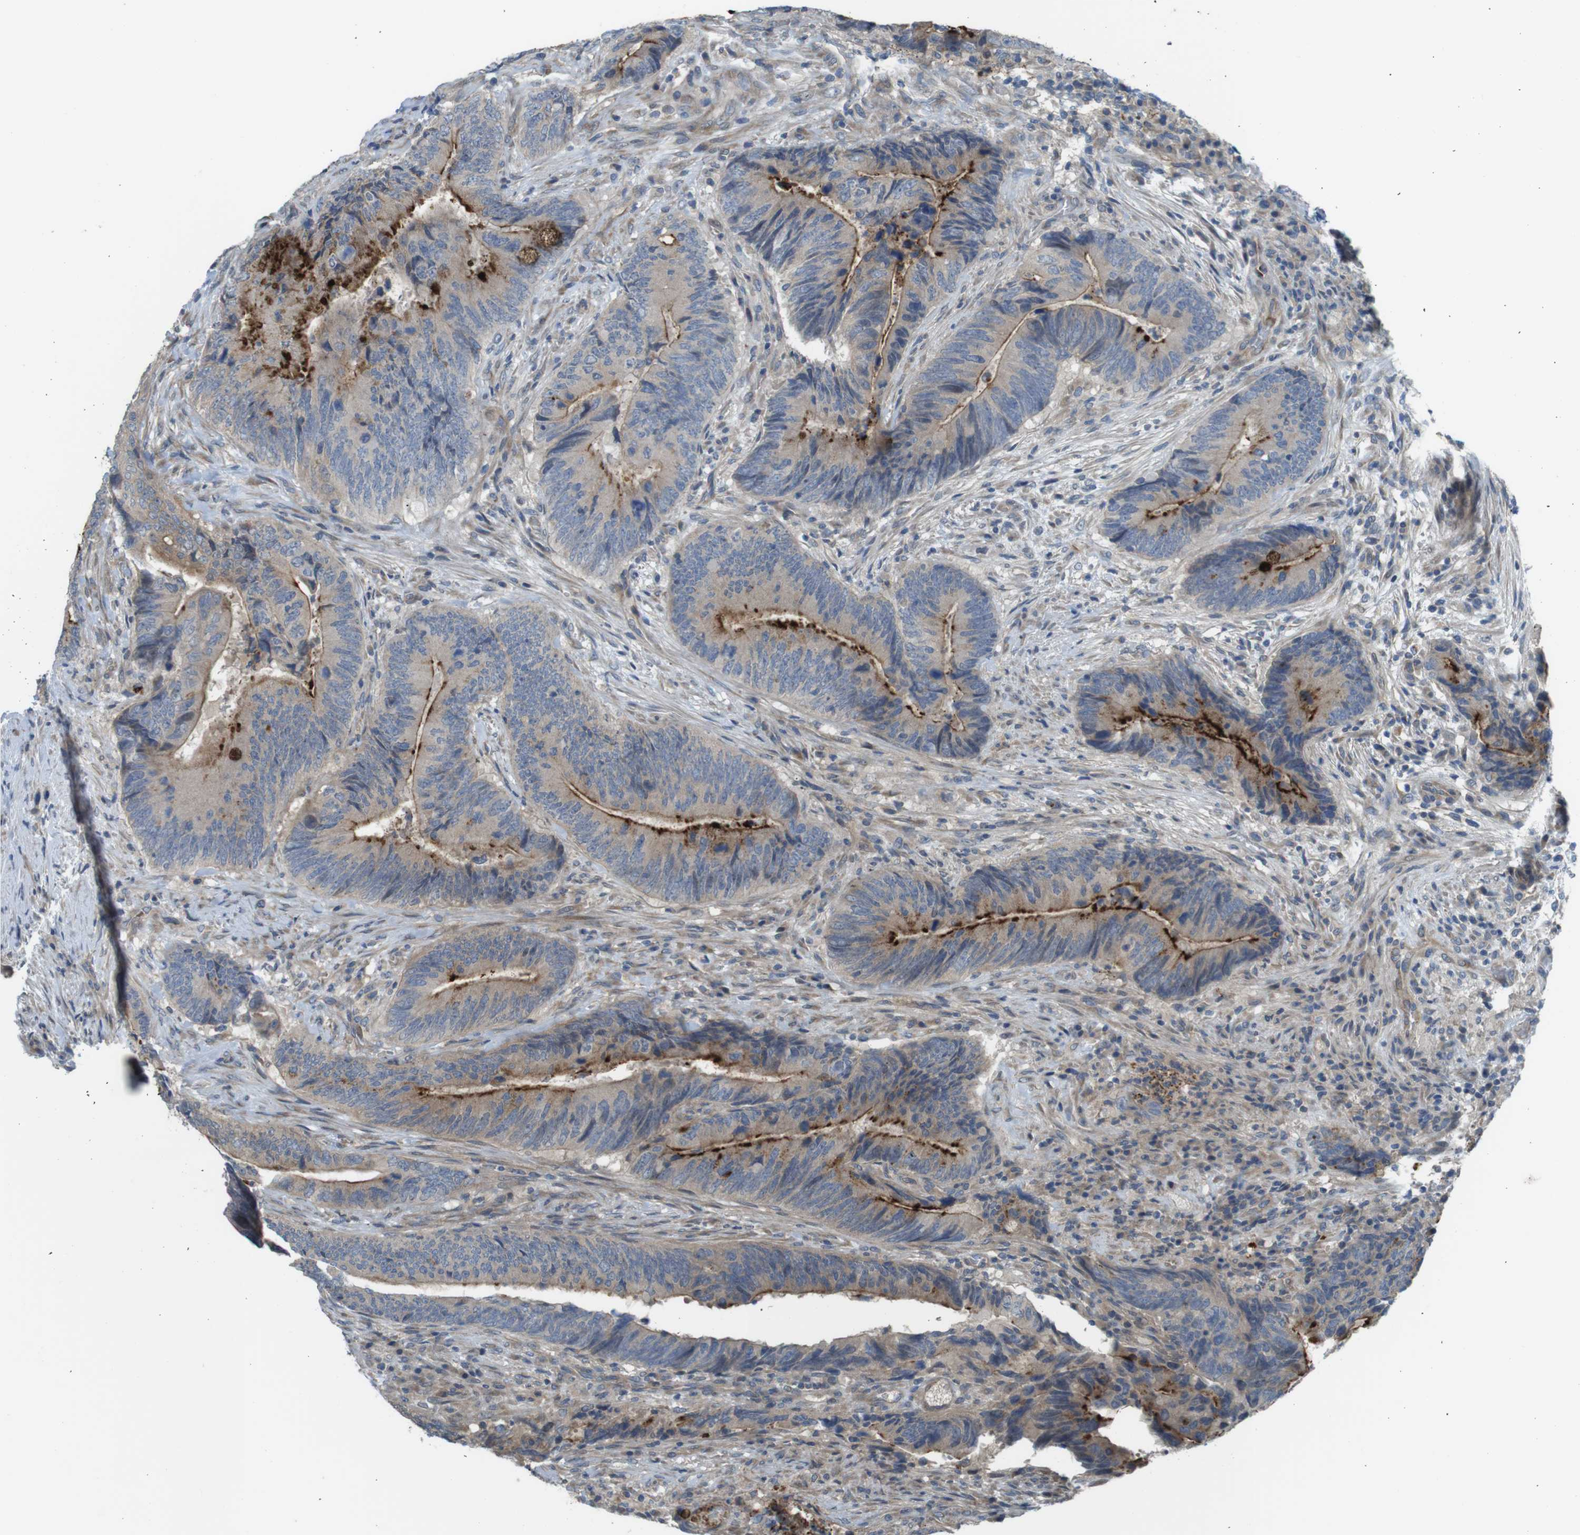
{"staining": {"intensity": "strong", "quantity": "25%-75%", "location": "cytoplasmic/membranous"}, "tissue": "colorectal cancer", "cell_type": "Tumor cells", "image_type": "cancer", "snomed": [{"axis": "morphology", "description": "Normal tissue, NOS"}, {"axis": "morphology", "description": "Adenocarcinoma, NOS"}, {"axis": "topography", "description": "Colon"}], "caption": "Immunohistochemical staining of adenocarcinoma (colorectal) exhibits strong cytoplasmic/membranous protein expression in approximately 25%-75% of tumor cells.", "gene": "ABHD15", "patient": {"sex": "male", "age": 56}}